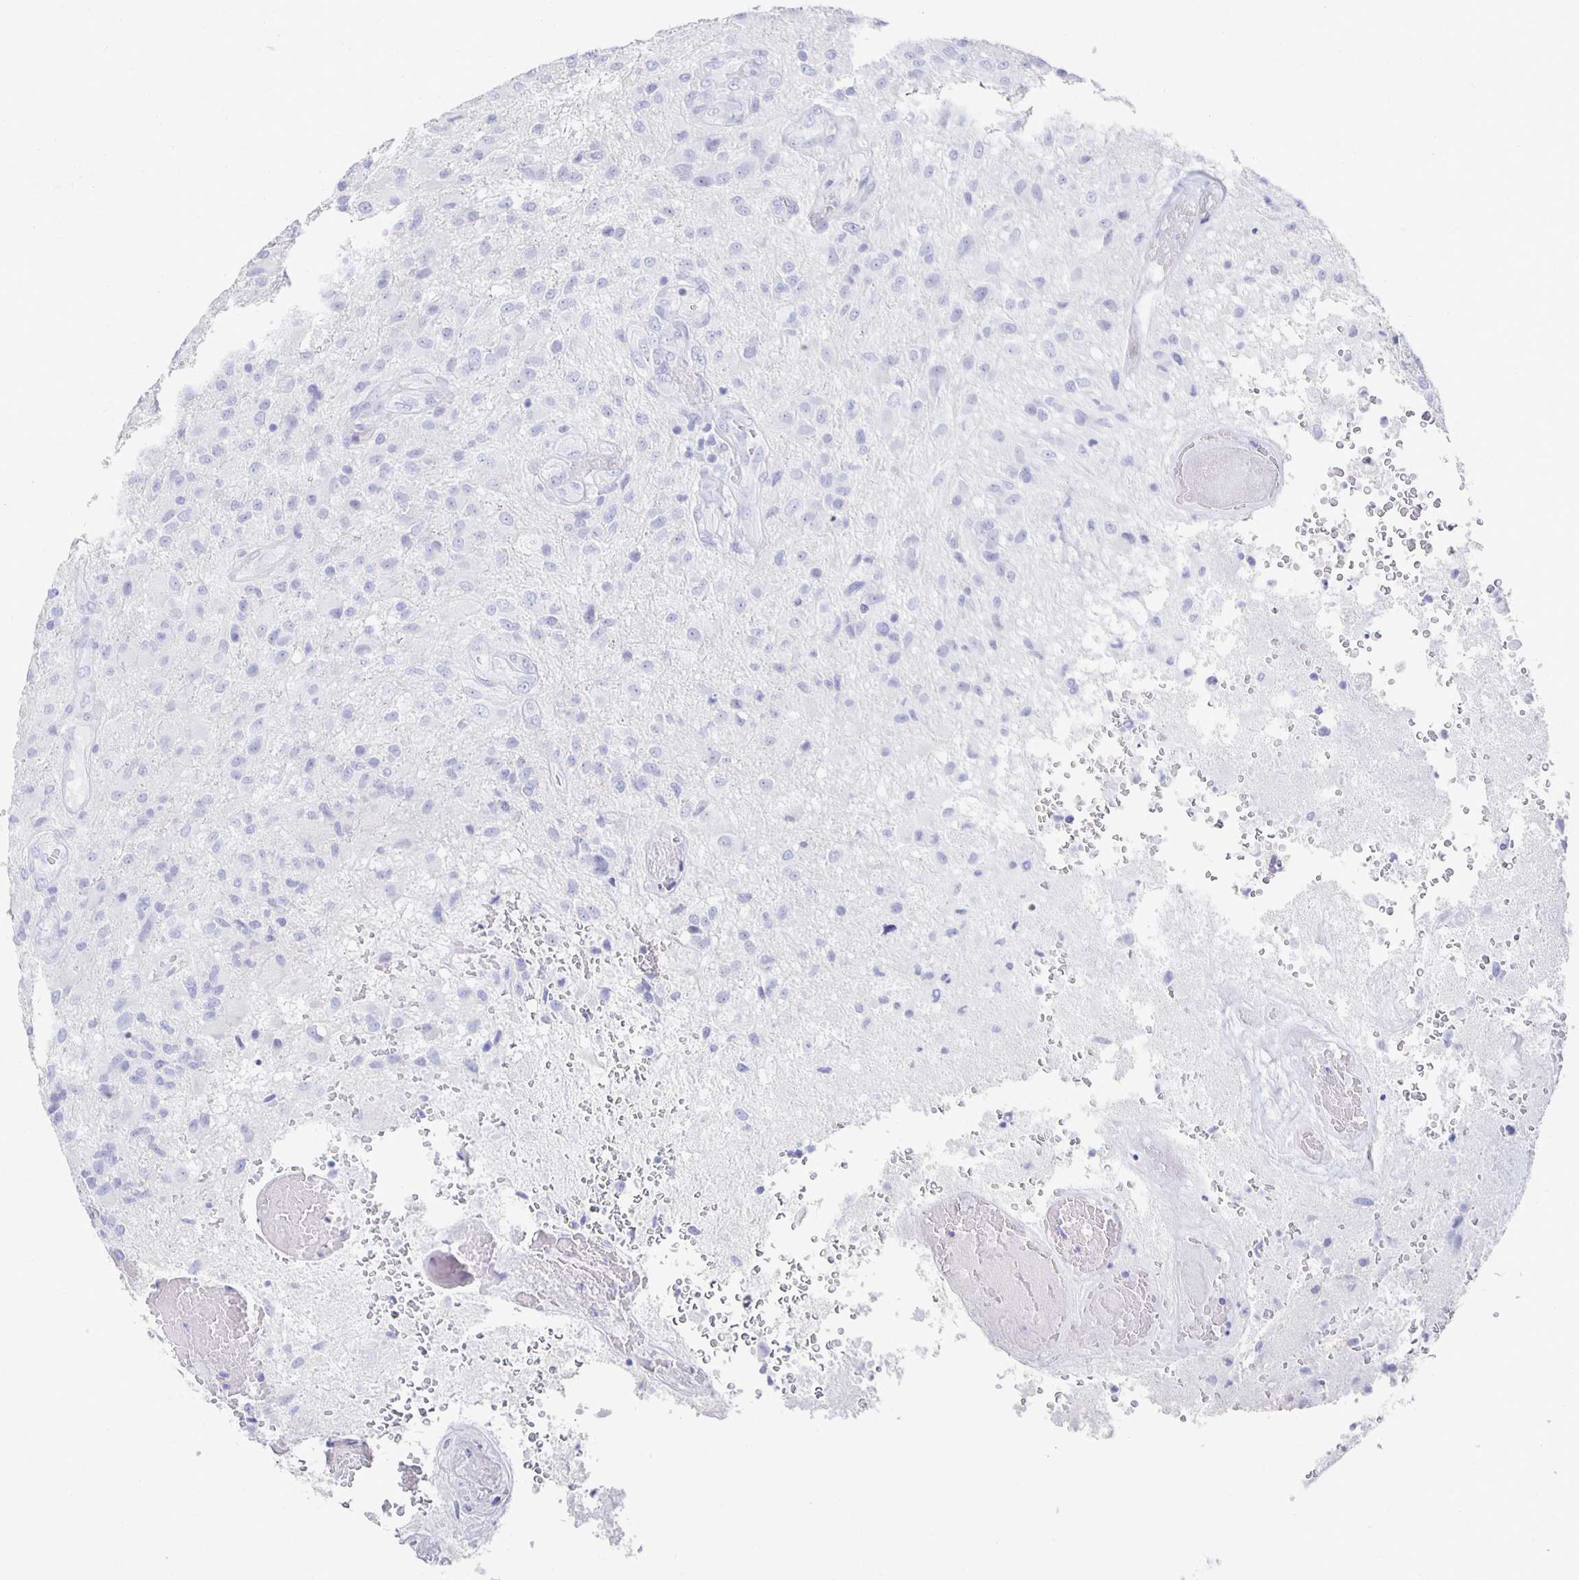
{"staining": {"intensity": "negative", "quantity": "none", "location": "none"}, "tissue": "glioma", "cell_type": "Tumor cells", "image_type": "cancer", "snomed": [{"axis": "morphology", "description": "Glioma, malignant, High grade"}, {"axis": "topography", "description": "Brain"}], "caption": "Tumor cells show no significant expression in malignant glioma (high-grade).", "gene": "PRDM7", "patient": {"sex": "male", "age": 53}}